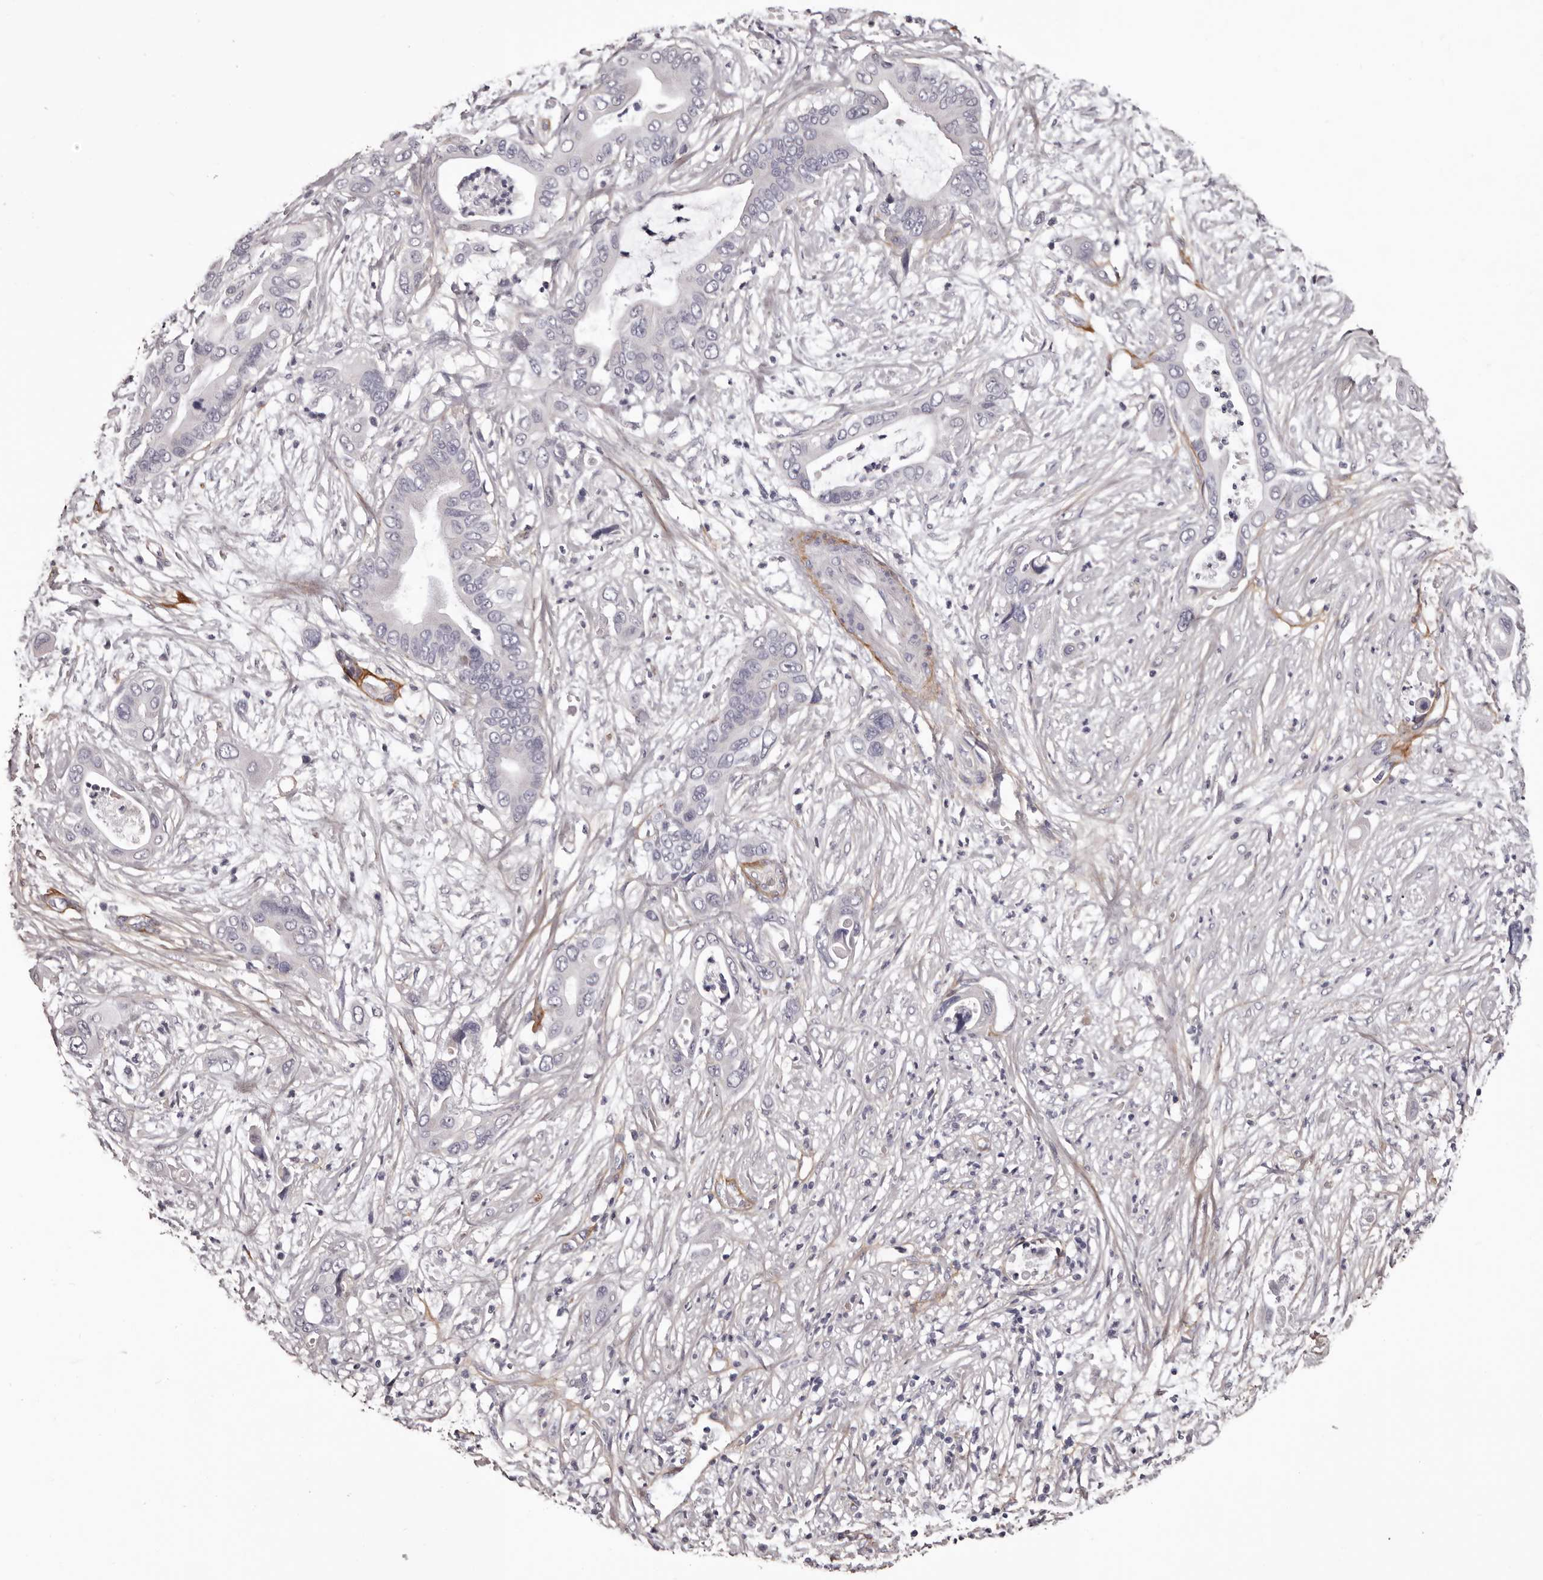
{"staining": {"intensity": "negative", "quantity": "none", "location": "none"}, "tissue": "pancreatic cancer", "cell_type": "Tumor cells", "image_type": "cancer", "snomed": [{"axis": "morphology", "description": "Adenocarcinoma, NOS"}, {"axis": "topography", "description": "Pancreas"}], "caption": "Immunohistochemistry of pancreatic cancer demonstrates no expression in tumor cells.", "gene": "COL6A1", "patient": {"sex": "male", "age": 66}}